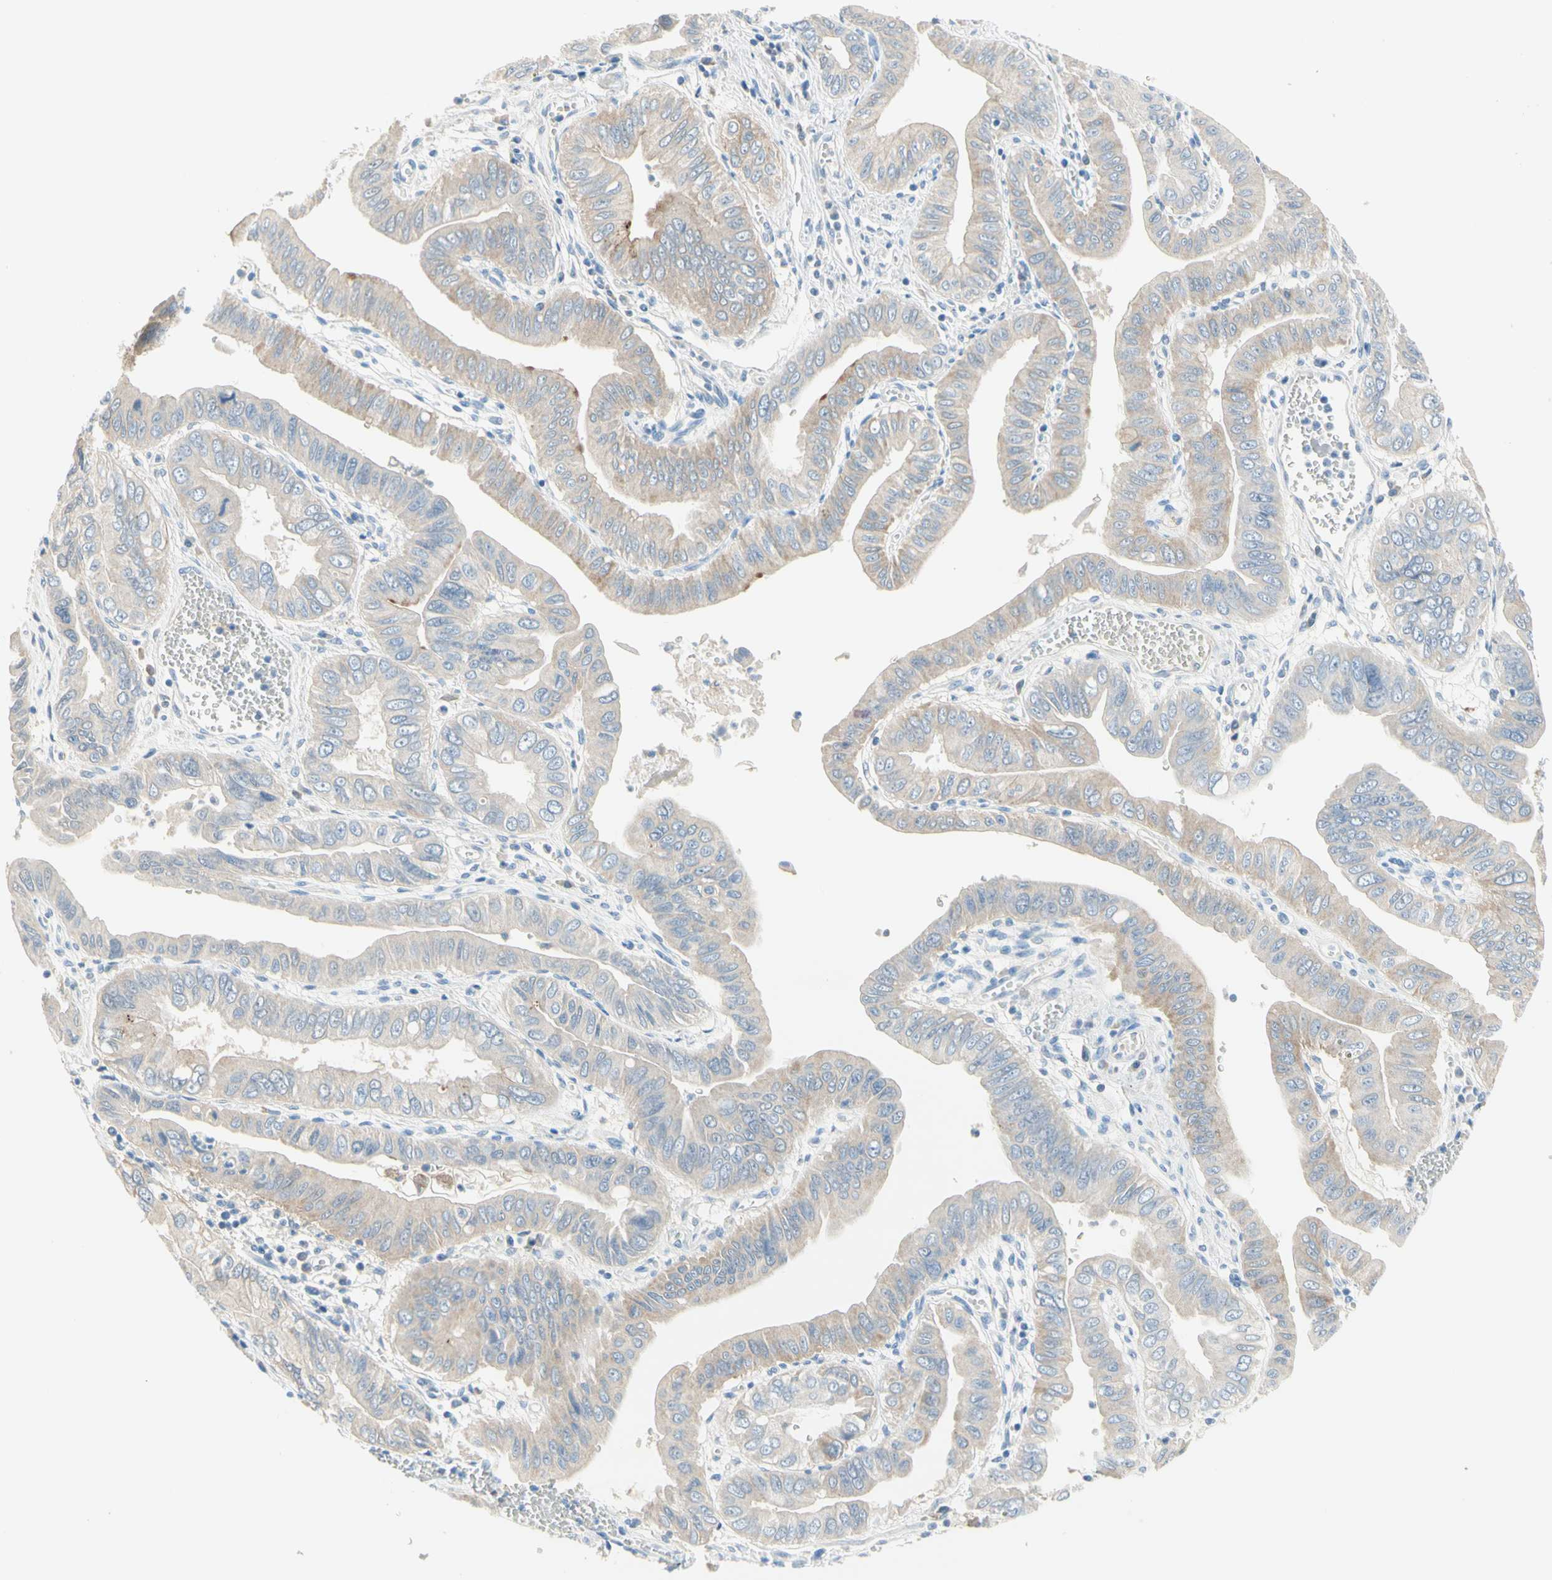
{"staining": {"intensity": "weak", "quantity": ">75%", "location": "cytoplasmic/membranous"}, "tissue": "pancreatic cancer", "cell_type": "Tumor cells", "image_type": "cancer", "snomed": [{"axis": "morphology", "description": "Normal tissue, NOS"}, {"axis": "topography", "description": "Lymph node"}], "caption": "IHC photomicrograph of neoplastic tissue: pancreatic cancer stained using immunohistochemistry (IHC) shows low levels of weak protein expression localized specifically in the cytoplasmic/membranous of tumor cells, appearing as a cytoplasmic/membranous brown color.", "gene": "NECTIN4", "patient": {"sex": "male", "age": 50}}